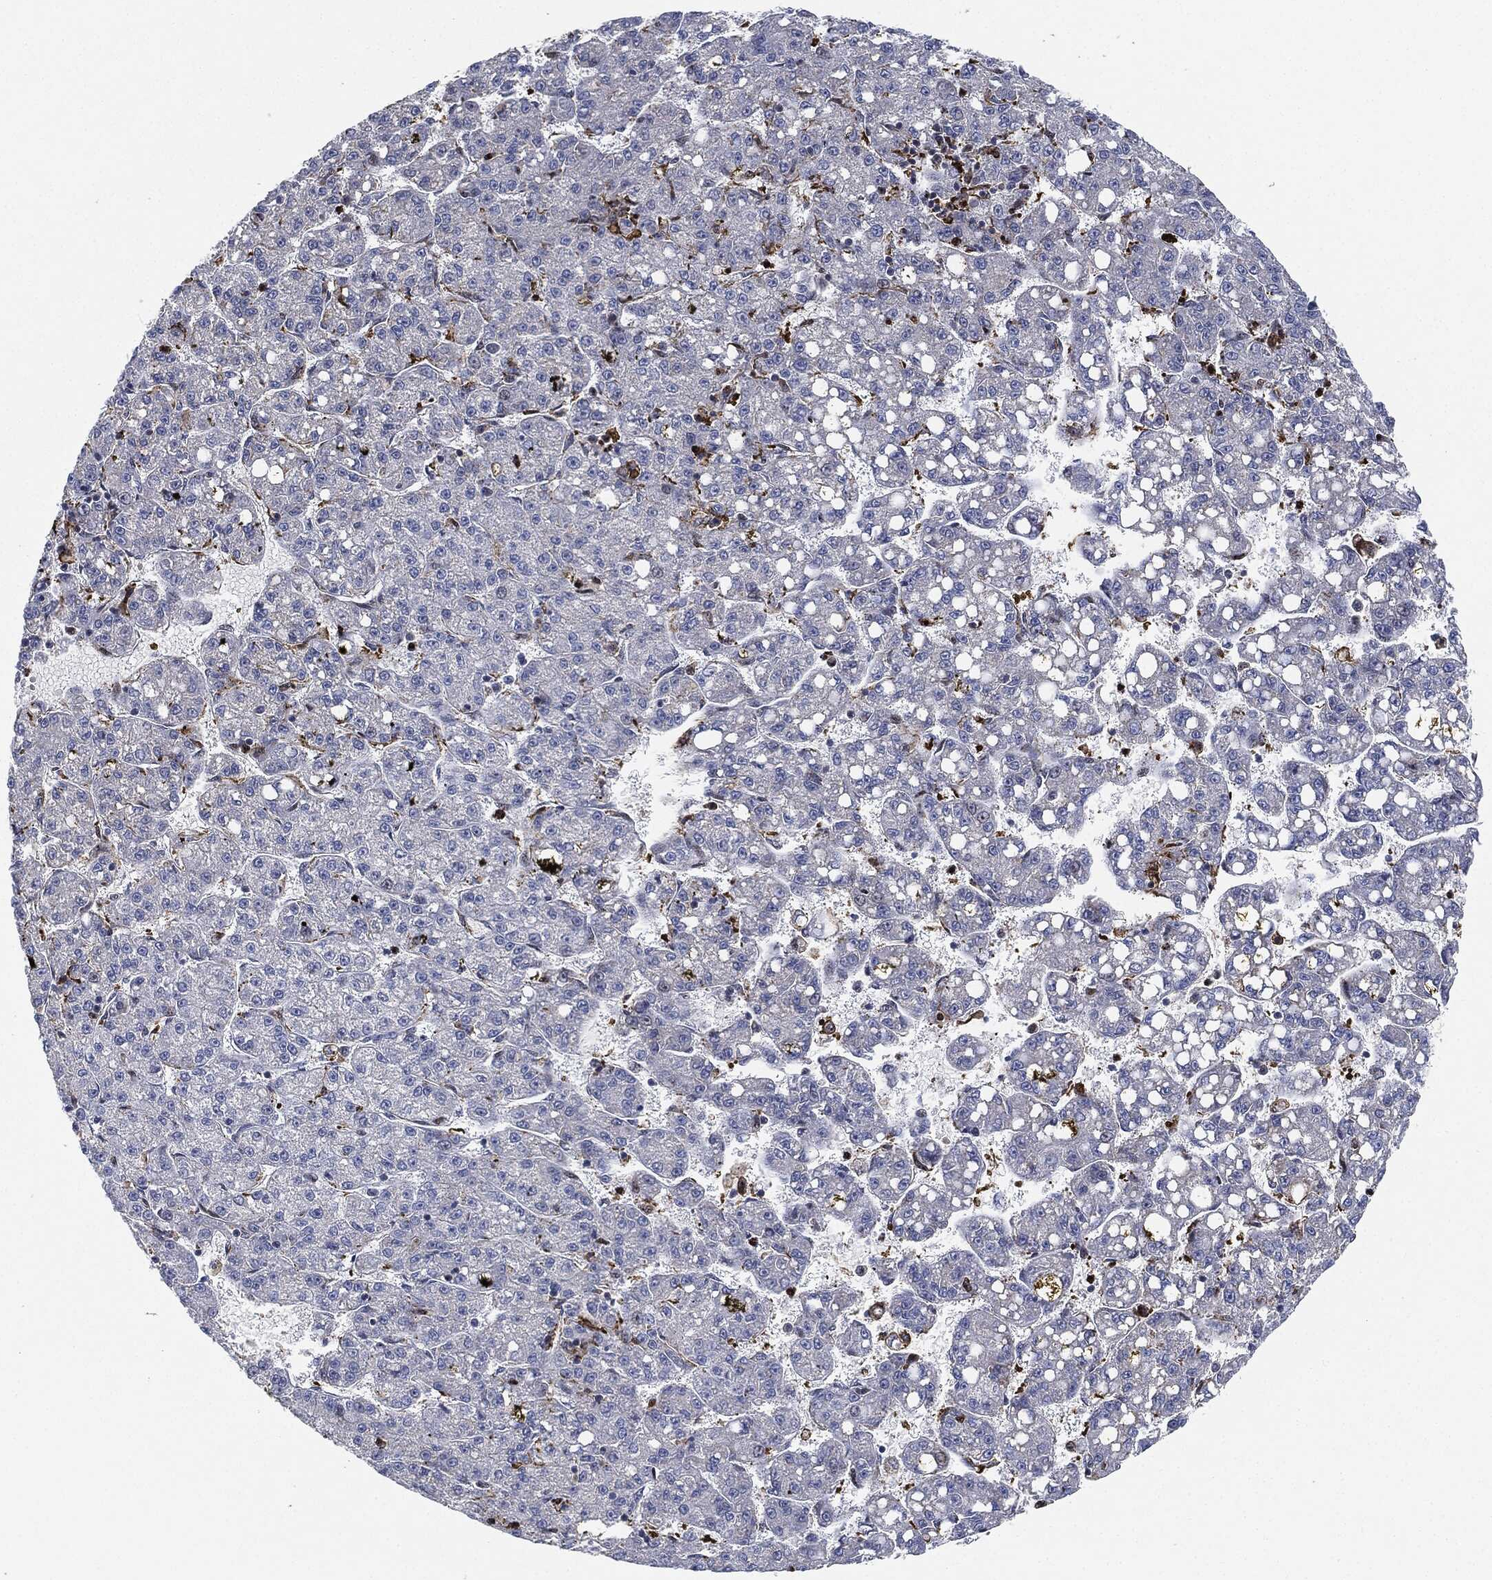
{"staining": {"intensity": "negative", "quantity": "none", "location": "none"}, "tissue": "liver cancer", "cell_type": "Tumor cells", "image_type": "cancer", "snomed": [{"axis": "morphology", "description": "Carcinoma, Hepatocellular, NOS"}, {"axis": "topography", "description": "Liver"}], "caption": "Tumor cells are negative for protein expression in human hepatocellular carcinoma (liver). (Brightfield microscopy of DAB (3,3'-diaminobenzidine) IHC at high magnification).", "gene": "NANOS3", "patient": {"sex": "female", "age": 65}}